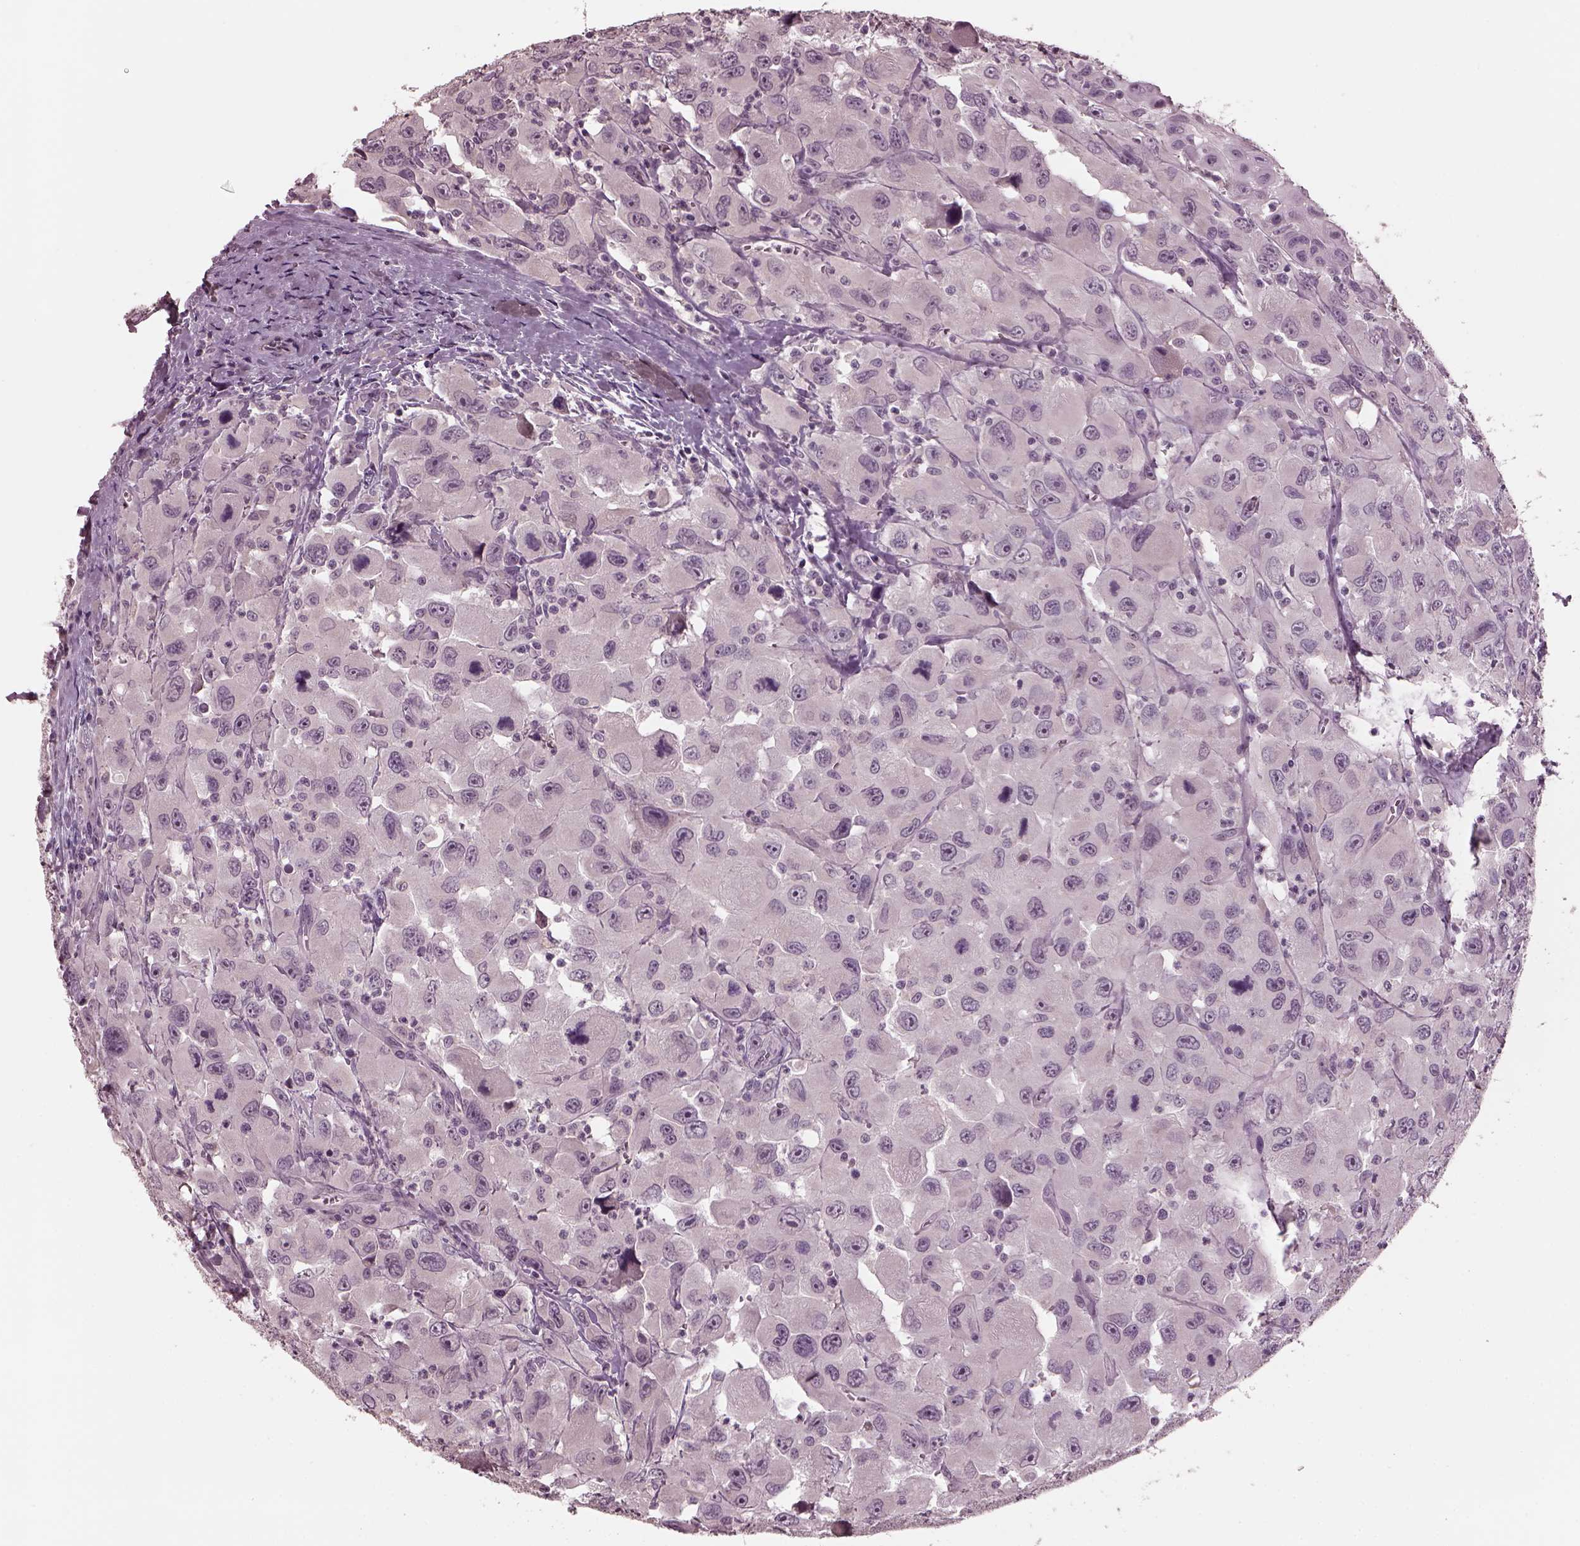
{"staining": {"intensity": "negative", "quantity": "none", "location": "none"}, "tissue": "head and neck cancer", "cell_type": "Tumor cells", "image_type": "cancer", "snomed": [{"axis": "morphology", "description": "Squamous cell carcinoma, NOS"}, {"axis": "morphology", "description": "Squamous cell carcinoma, metastatic, NOS"}, {"axis": "topography", "description": "Oral tissue"}, {"axis": "topography", "description": "Head-Neck"}], "caption": "This is a micrograph of IHC staining of head and neck squamous cell carcinoma, which shows no expression in tumor cells. Brightfield microscopy of IHC stained with DAB (3,3'-diaminobenzidine) (brown) and hematoxylin (blue), captured at high magnification.", "gene": "RCVRN", "patient": {"sex": "female", "age": 85}}